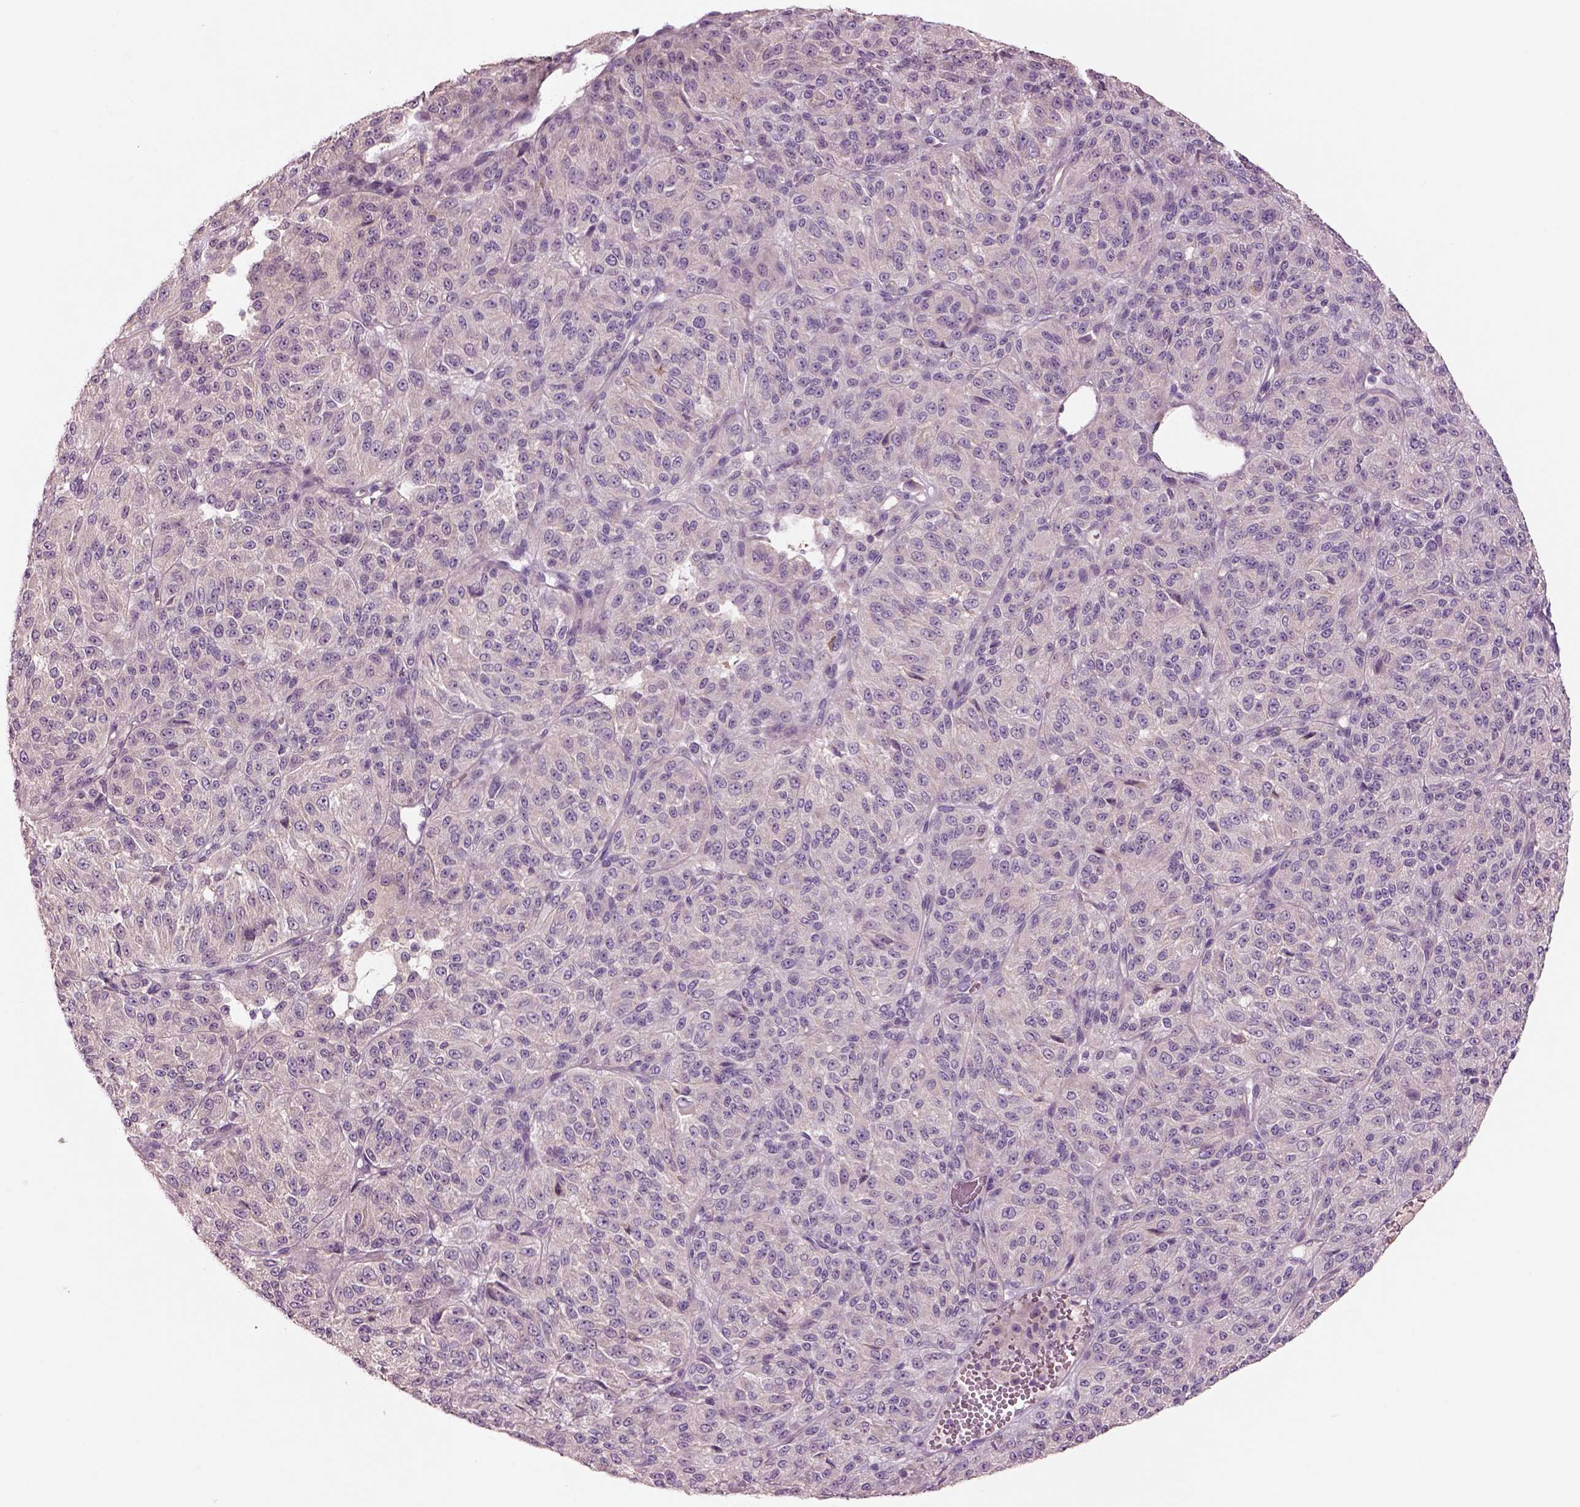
{"staining": {"intensity": "negative", "quantity": "none", "location": "none"}, "tissue": "melanoma", "cell_type": "Tumor cells", "image_type": "cancer", "snomed": [{"axis": "morphology", "description": "Malignant melanoma, Metastatic site"}, {"axis": "topography", "description": "Brain"}], "caption": "There is no significant positivity in tumor cells of malignant melanoma (metastatic site).", "gene": "DUOXA2", "patient": {"sex": "female", "age": 56}}